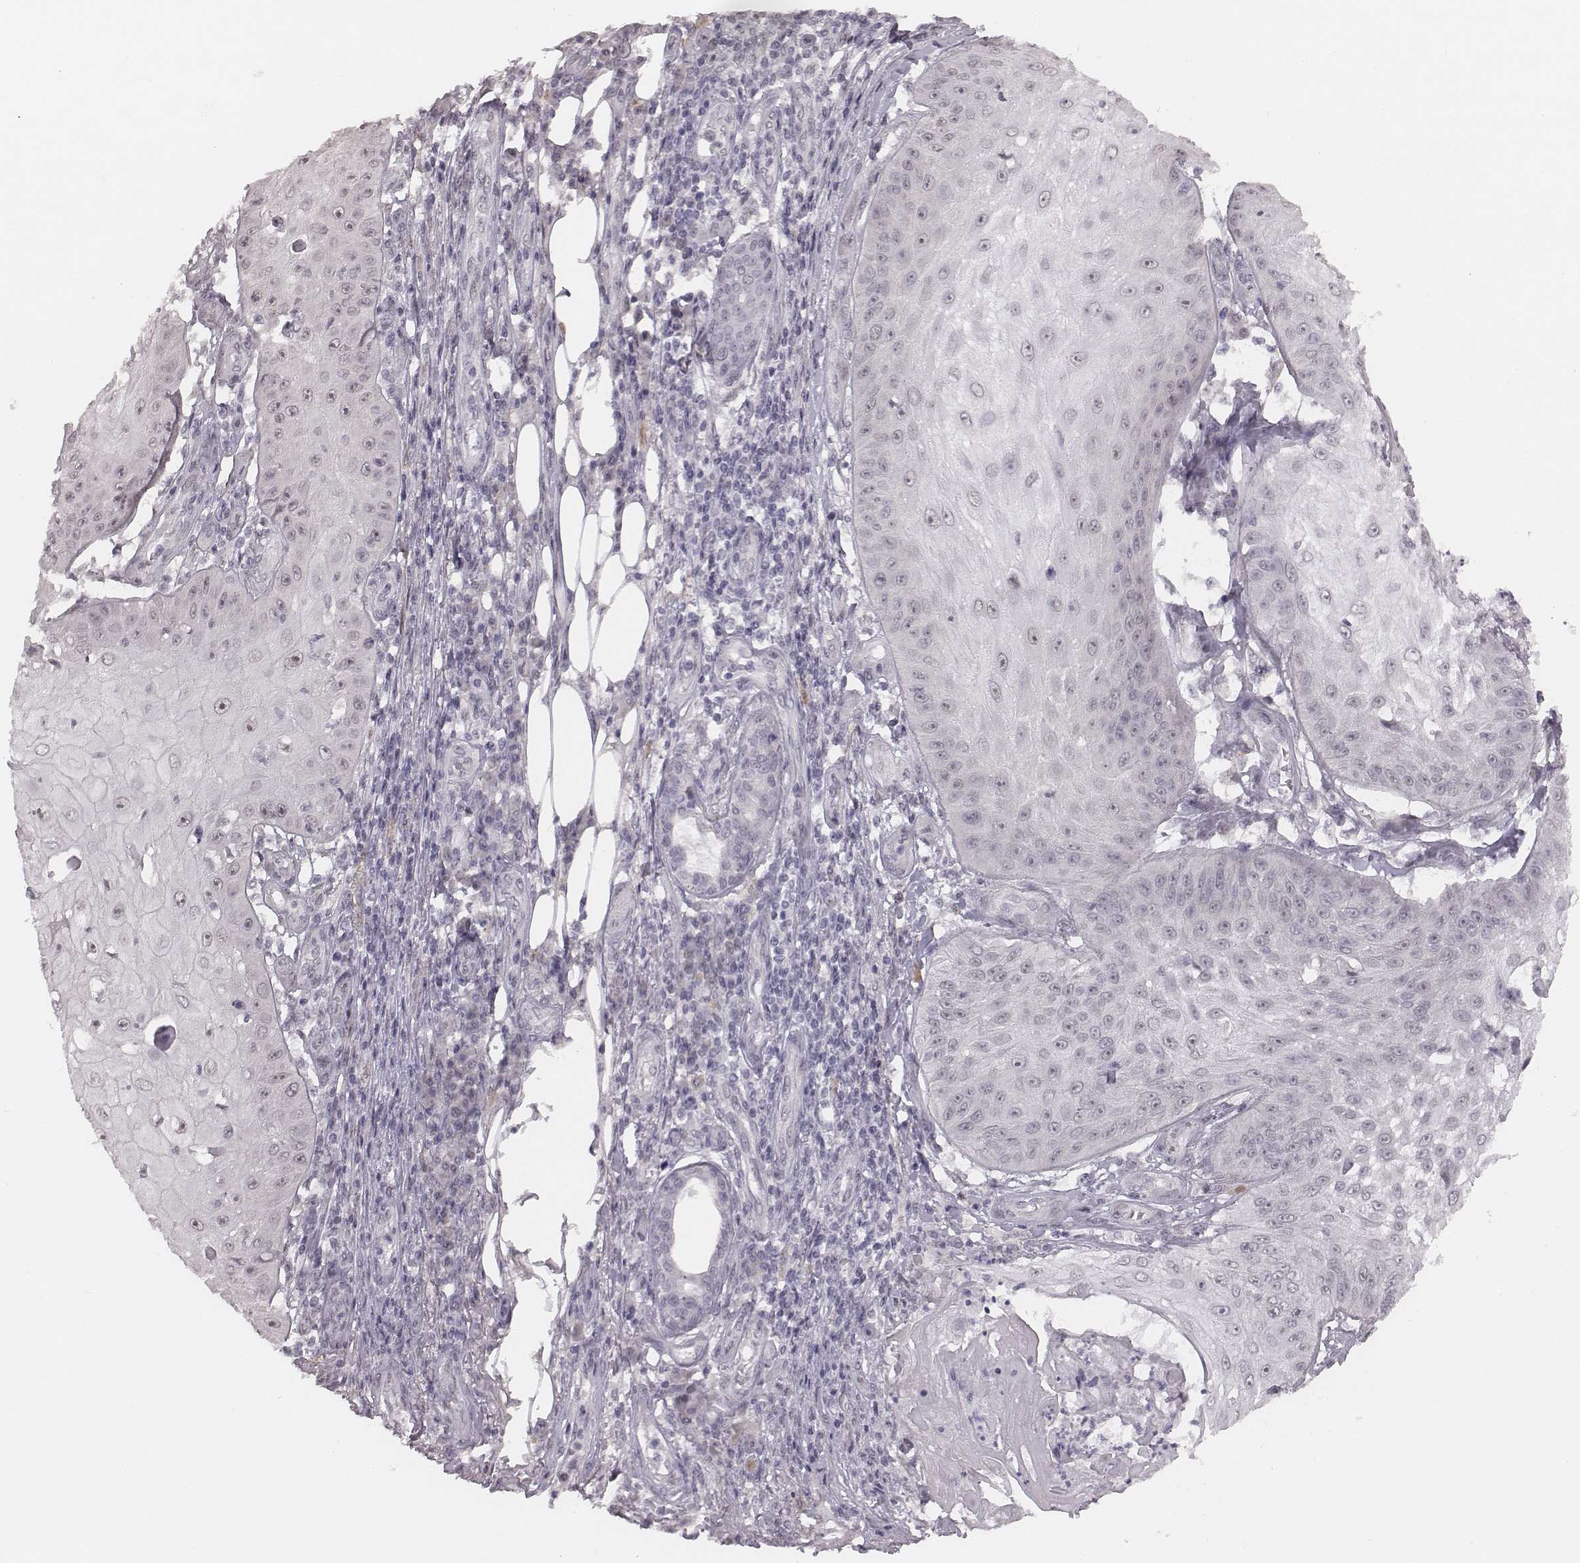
{"staining": {"intensity": "negative", "quantity": "none", "location": "none"}, "tissue": "skin cancer", "cell_type": "Tumor cells", "image_type": "cancer", "snomed": [{"axis": "morphology", "description": "Squamous cell carcinoma, NOS"}, {"axis": "topography", "description": "Skin"}], "caption": "Tumor cells show no significant protein staining in skin cancer (squamous cell carcinoma).", "gene": "RPGRIP1", "patient": {"sex": "male", "age": 70}}